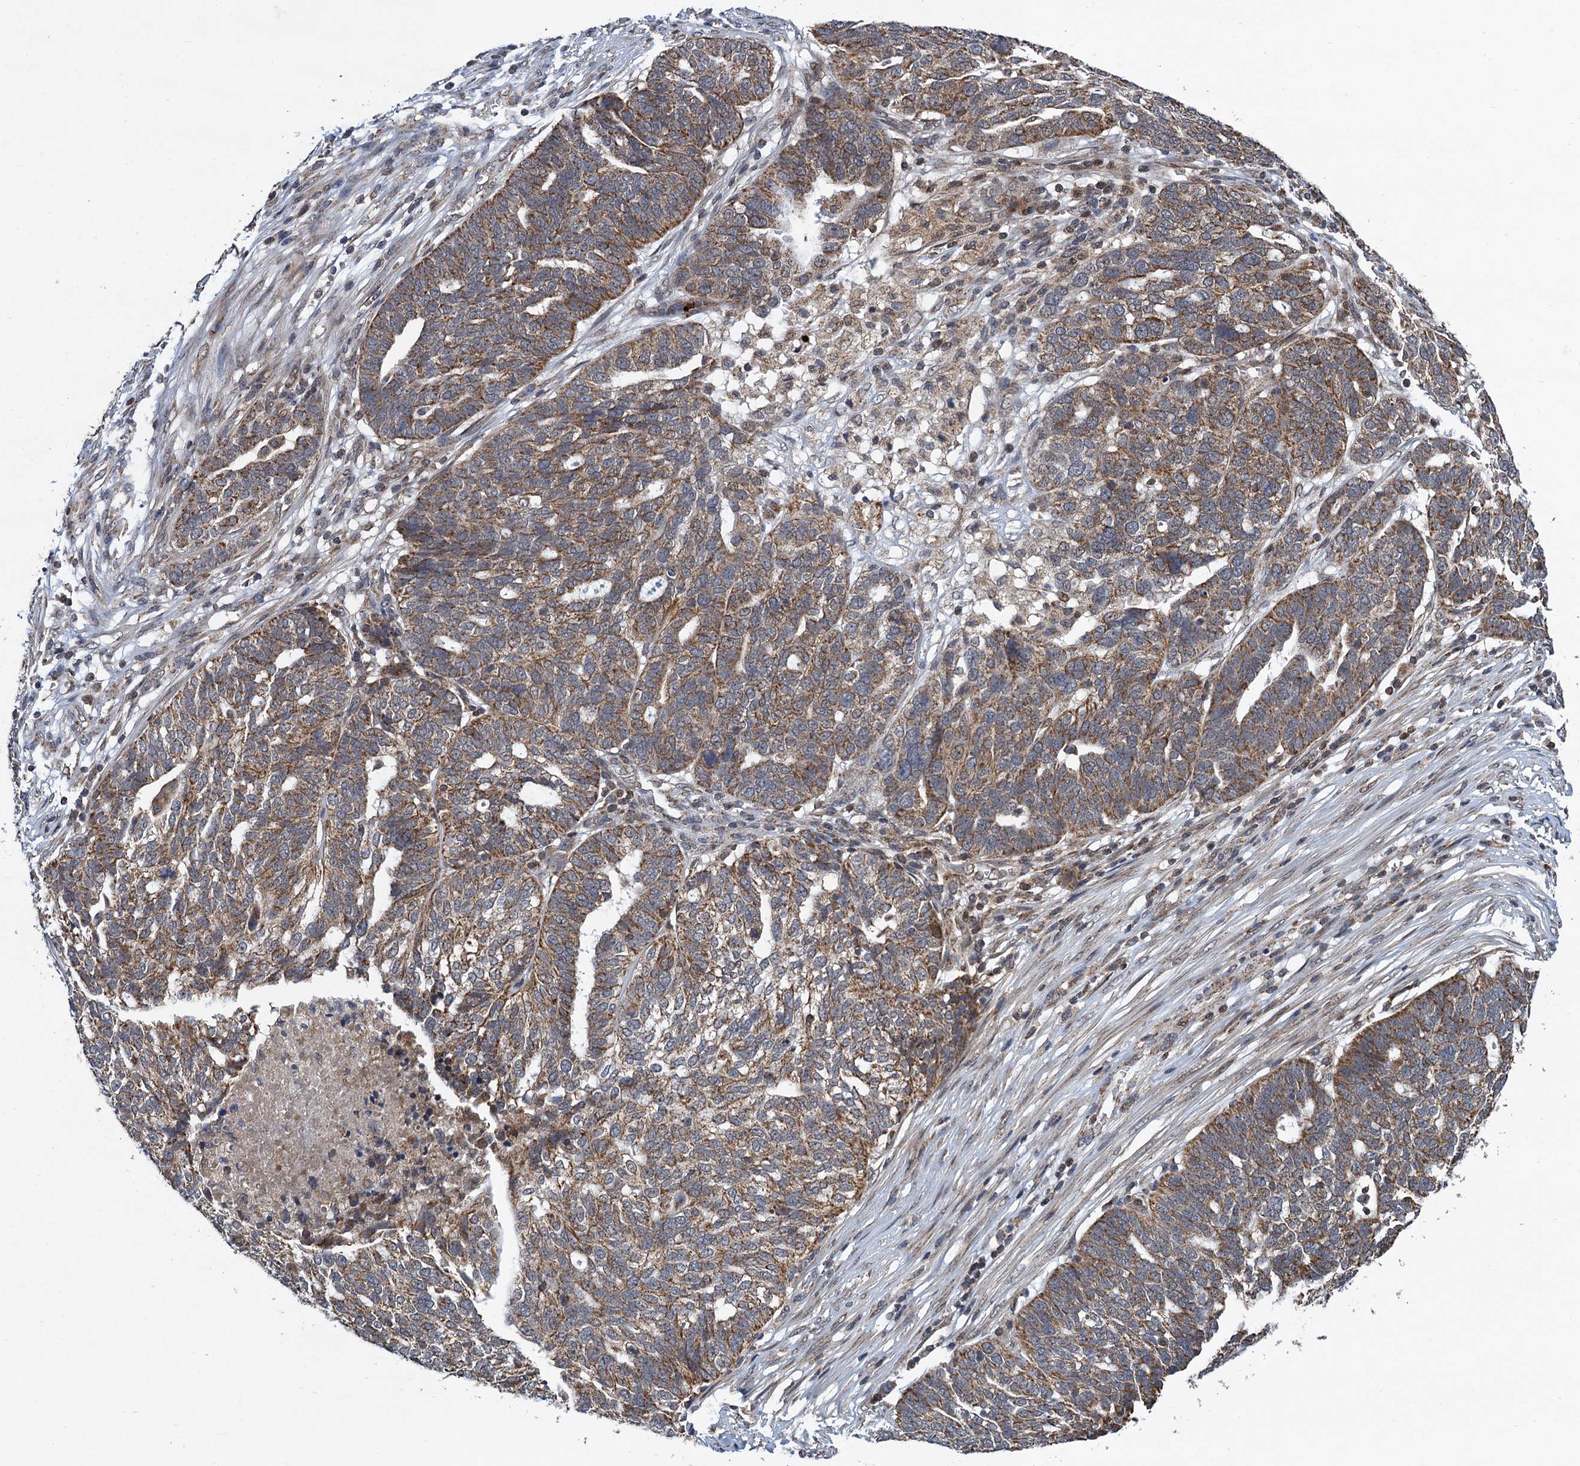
{"staining": {"intensity": "moderate", "quantity": ">75%", "location": "cytoplasmic/membranous"}, "tissue": "ovarian cancer", "cell_type": "Tumor cells", "image_type": "cancer", "snomed": [{"axis": "morphology", "description": "Cystadenocarcinoma, serous, NOS"}, {"axis": "topography", "description": "Ovary"}], "caption": "Immunohistochemical staining of human ovarian serous cystadenocarcinoma exhibits moderate cytoplasmic/membranous protein expression in about >75% of tumor cells.", "gene": "CMPK2", "patient": {"sex": "female", "age": 59}}